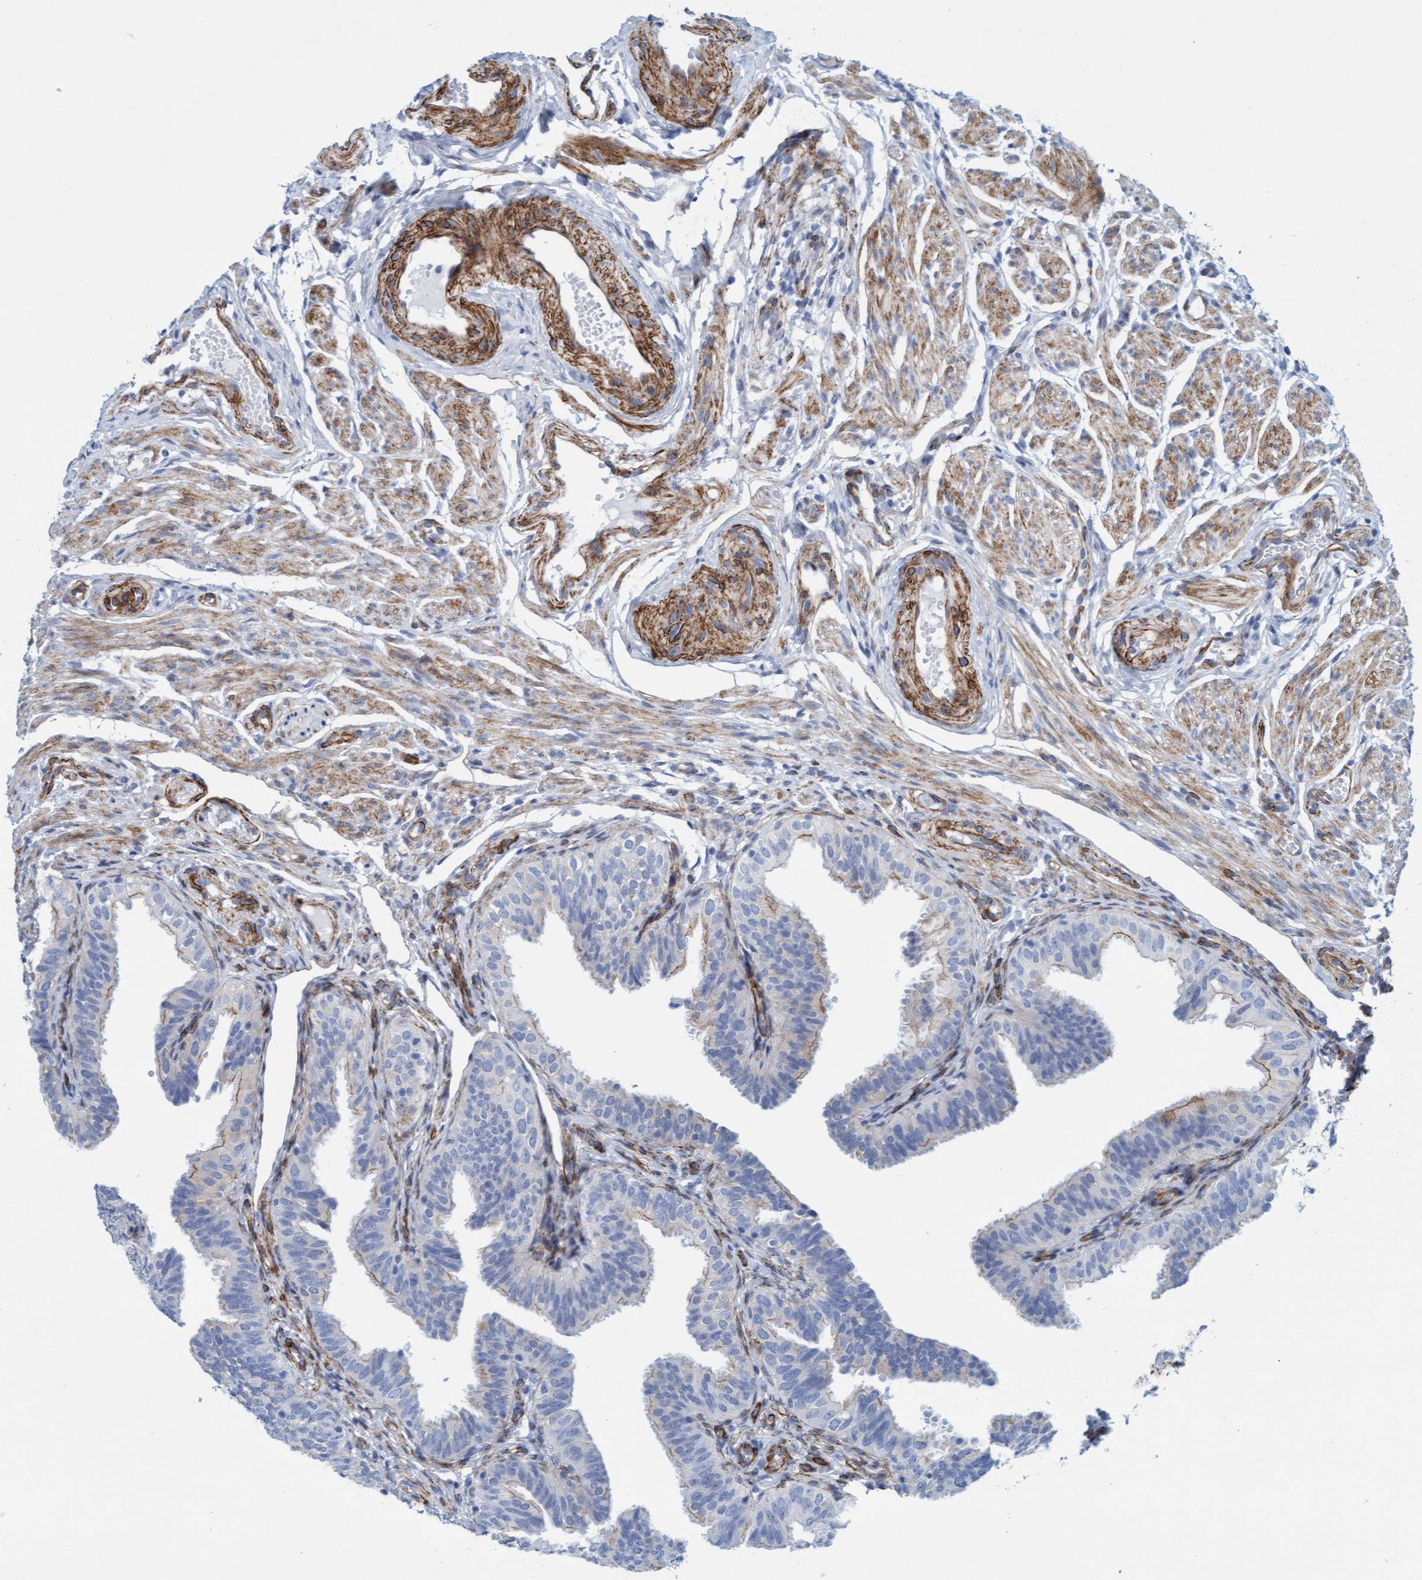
{"staining": {"intensity": "weak", "quantity": "<25%", "location": "cytoplasmic/membranous"}, "tissue": "fallopian tube", "cell_type": "Glandular cells", "image_type": "normal", "snomed": [{"axis": "morphology", "description": "Normal tissue, NOS"}, {"axis": "topography", "description": "Fallopian tube"}], "caption": "IHC of normal human fallopian tube exhibits no expression in glandular cells. (DAB (3,3'-diaminobenzidine) immunohistochemistry with hematoxylin counter stain).", "gene": "MTFR1", "patient": {"sex": "female", "age": 35}}